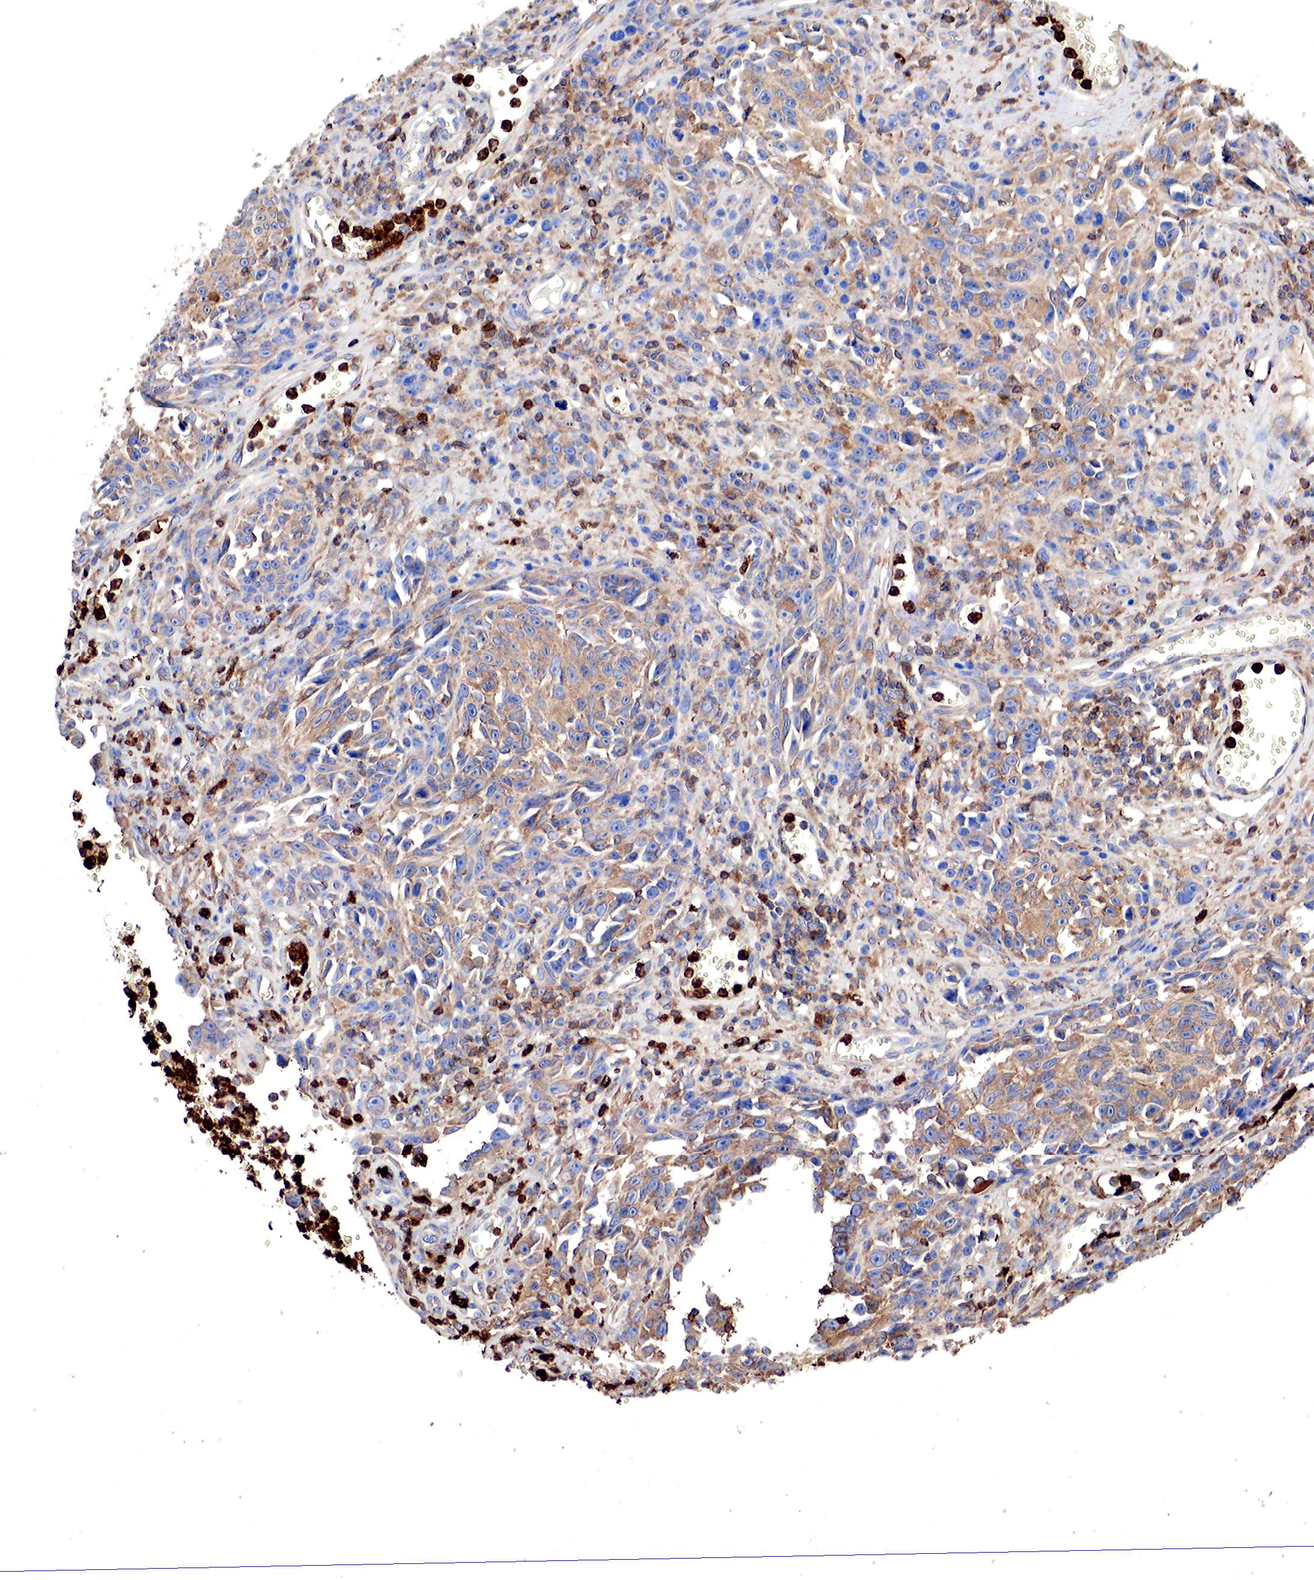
{"staining": {"intensity": "moderate", "quantity": ">75%", "location": "cytoplasmic/membranous"}, "tissue": "melanoma", "cell_type": "Tumor cells", "image_type": "cancer", "snomed": [{"axis": "morphology", "description": "Malignant melanoma, NOS"}, {"axis": "topography", "description": "Skin"}], "caption": "DAB (3,3'-diaminobenzidine) immunohistochemical staining of melanoma reveals moderate cytoplasmic/membranous protein positivity in approximately >75% of tumor cells. The protein of interest is shown in brown color, while the nuclei are stained blue.", "gene": "G6PD", "patient": {"sex": "female", "age": 82}}